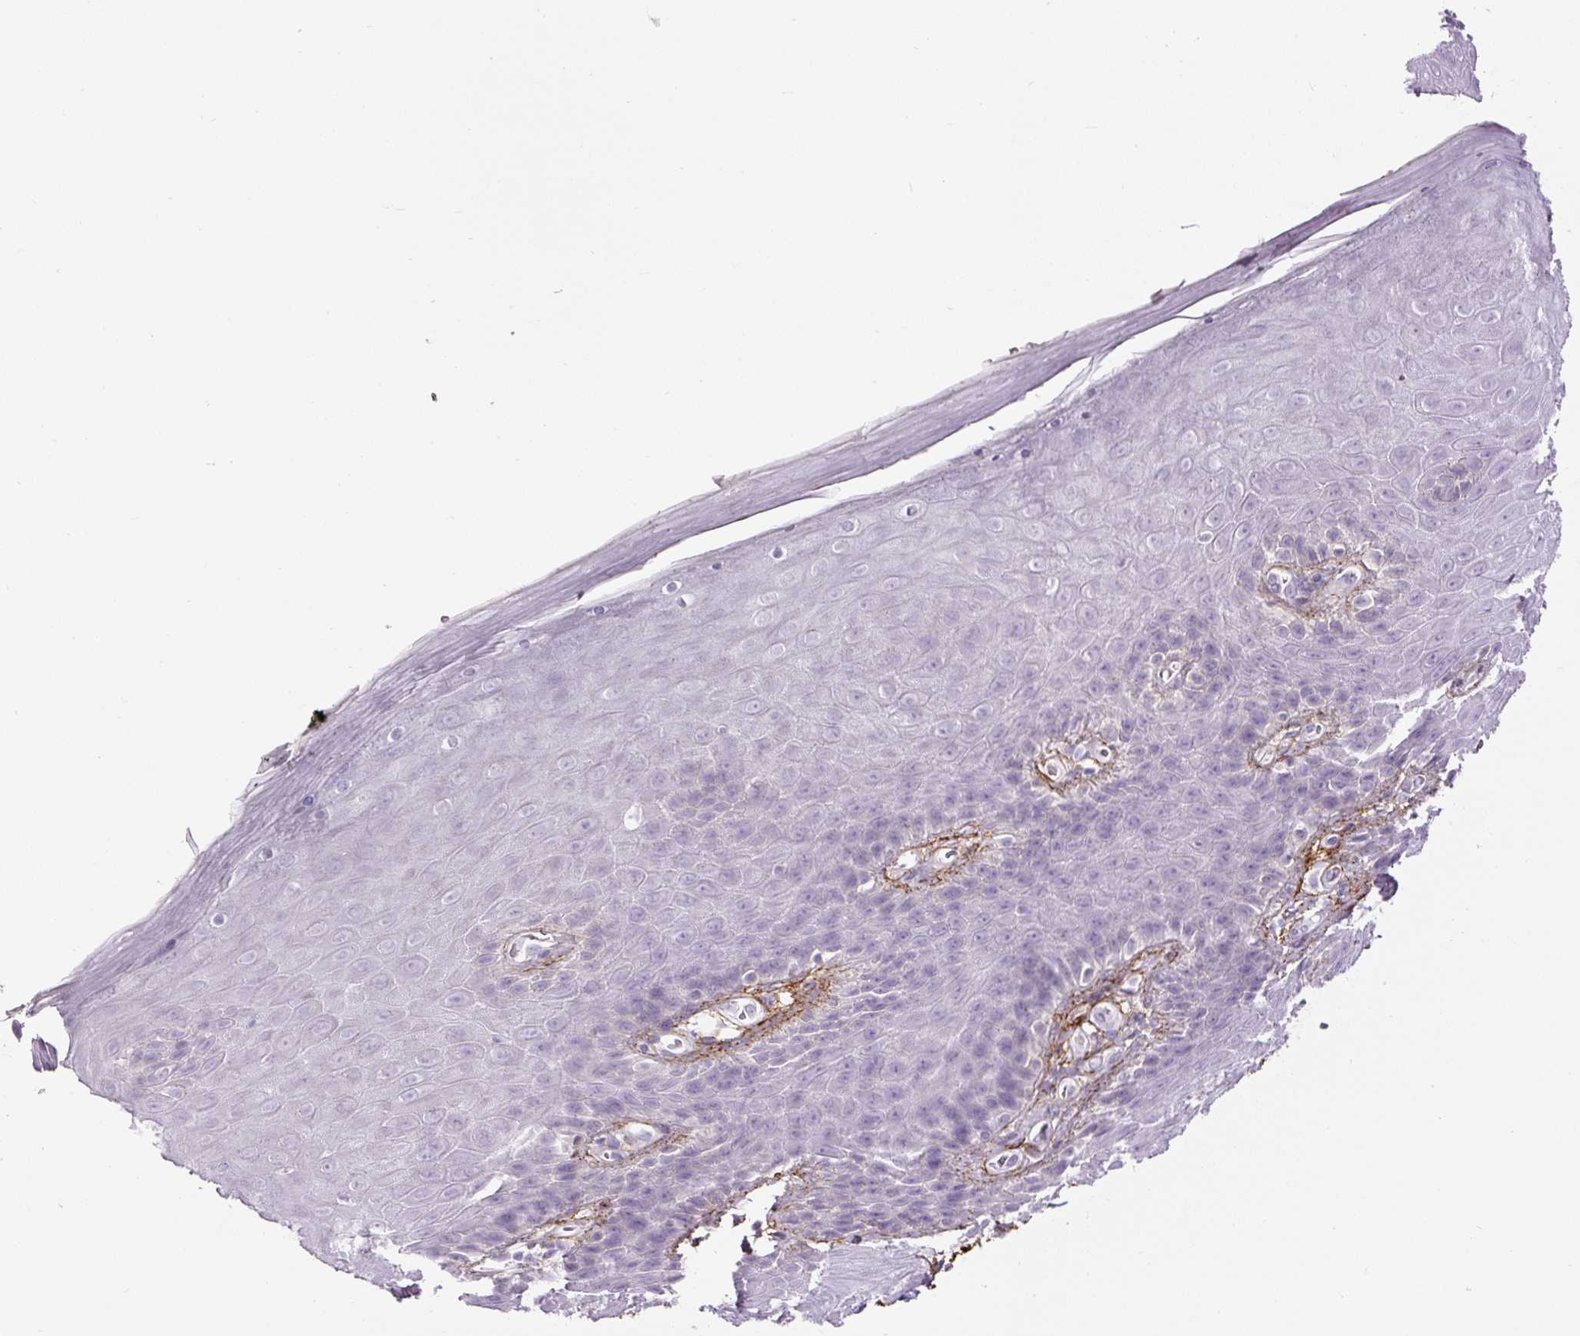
{"staining": {"intensity": "negative", "quantity": "none", "location": "none"}, "tissue": "skin", "cell_type": "Epidermal cells", "image_type": "normal", "snomed": [{"axis": "morphology", "description": "Normal tissue, NOS"}, {"axis": "topography", "description": "Anal"}, {"axis": "topography", "description": "Peripheral nerve tissue"}], "caption": "Immunohistochemistry (IHC) of benign skin reveals no positivity in epidermal cells.", "gene": "FBN1", "patient": {"sex": "male", "age": 53}}